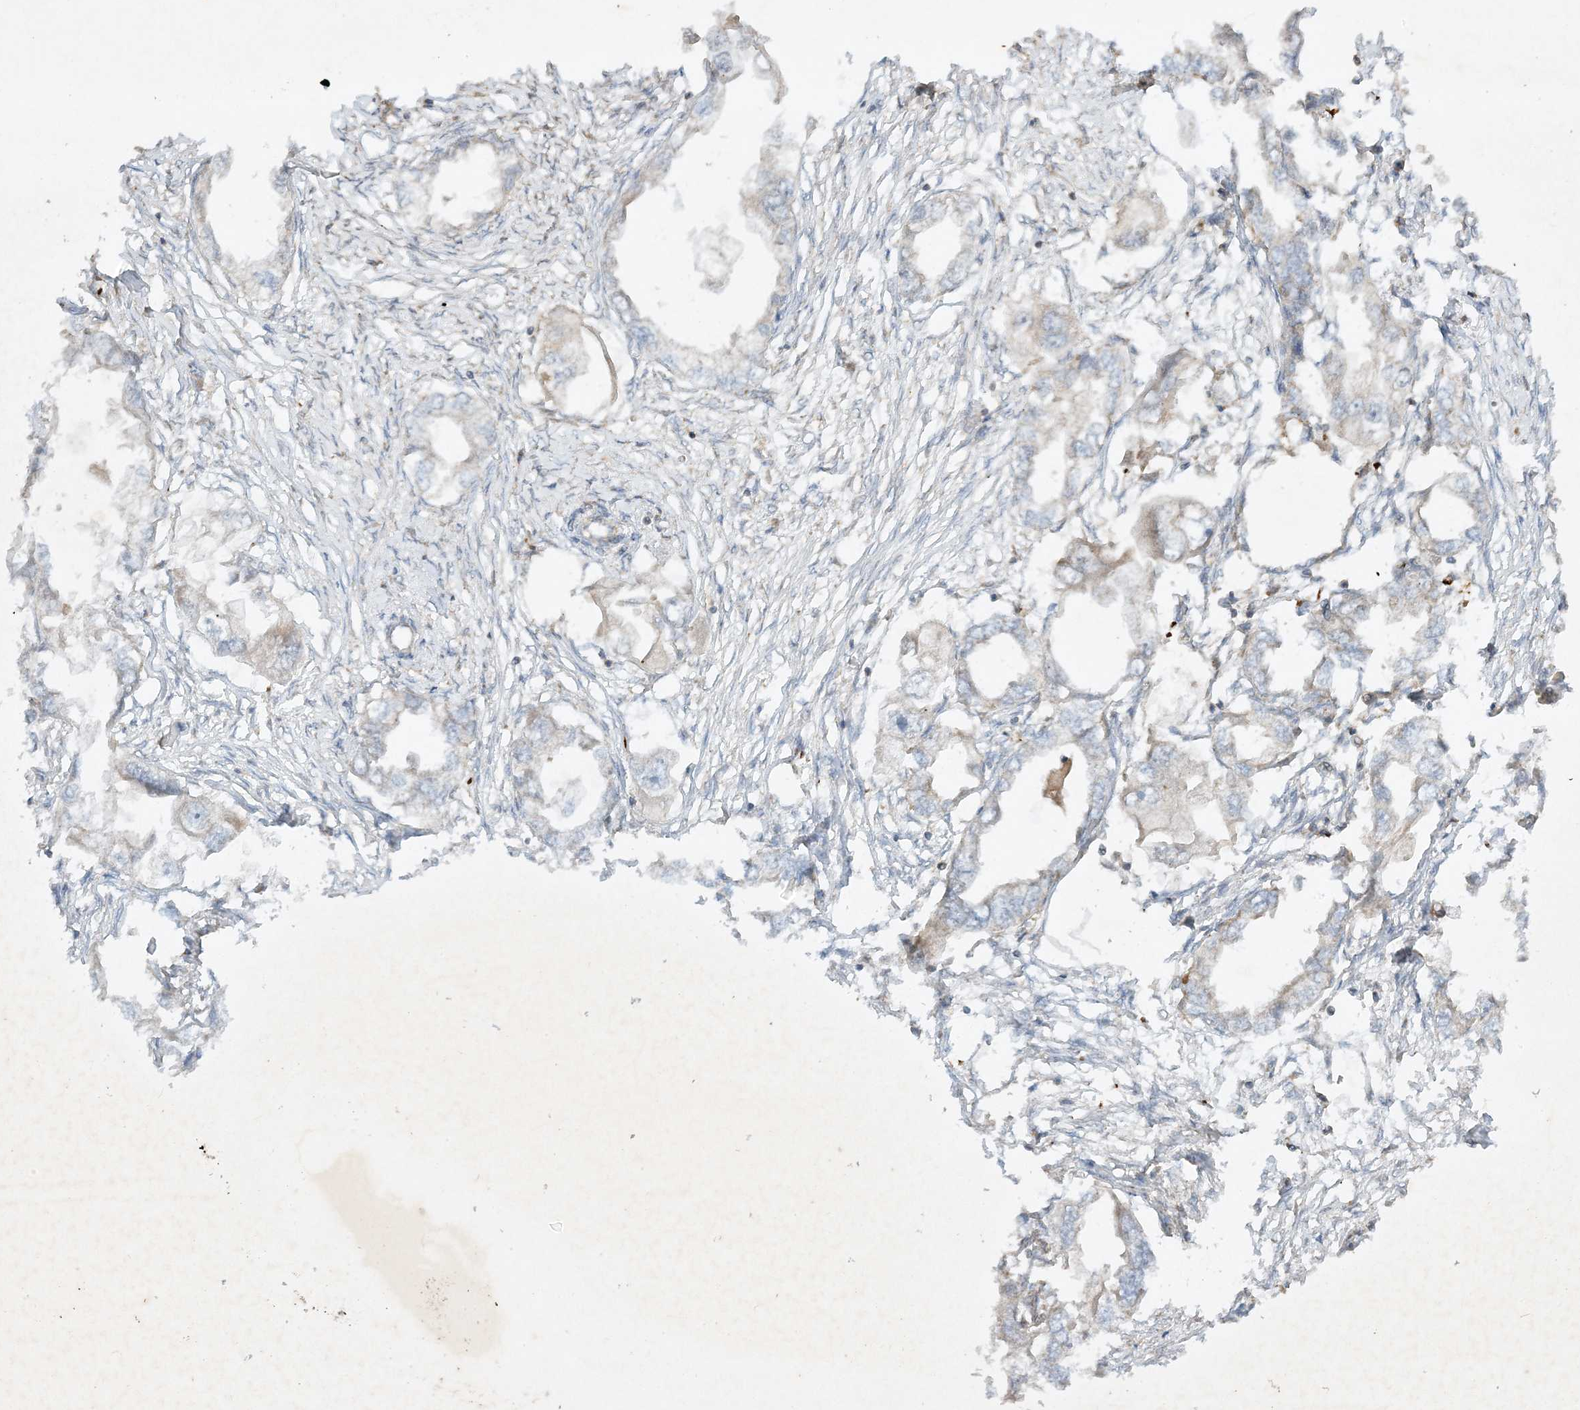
{"staining": {"intensity": "negative", "quantity": "none", "location": "none"}, "tissue": "endometrial cancer", "cell_type": "Tumor cells", "image_type": "cancer", "snomed": [{"axis": "morphology", "description": "Adenocarcinoma, NOS"}, {"axis": "morphology", "description": "Adenocarcinoma, metastatic, NOS"}, {"axis": "topography", "description": "Adipose tissue"}, {"axis": "topography", "description": "Endometrium"}], "caption": "DAB (3,3'-diaminobenzidine) immunohistochemical staining of human metastatic adenocarcinoma (endometrial) displays no significant expression in tumor cells.", "gene": "XRN1", "patient": {"sex": "female", "age": 67}}